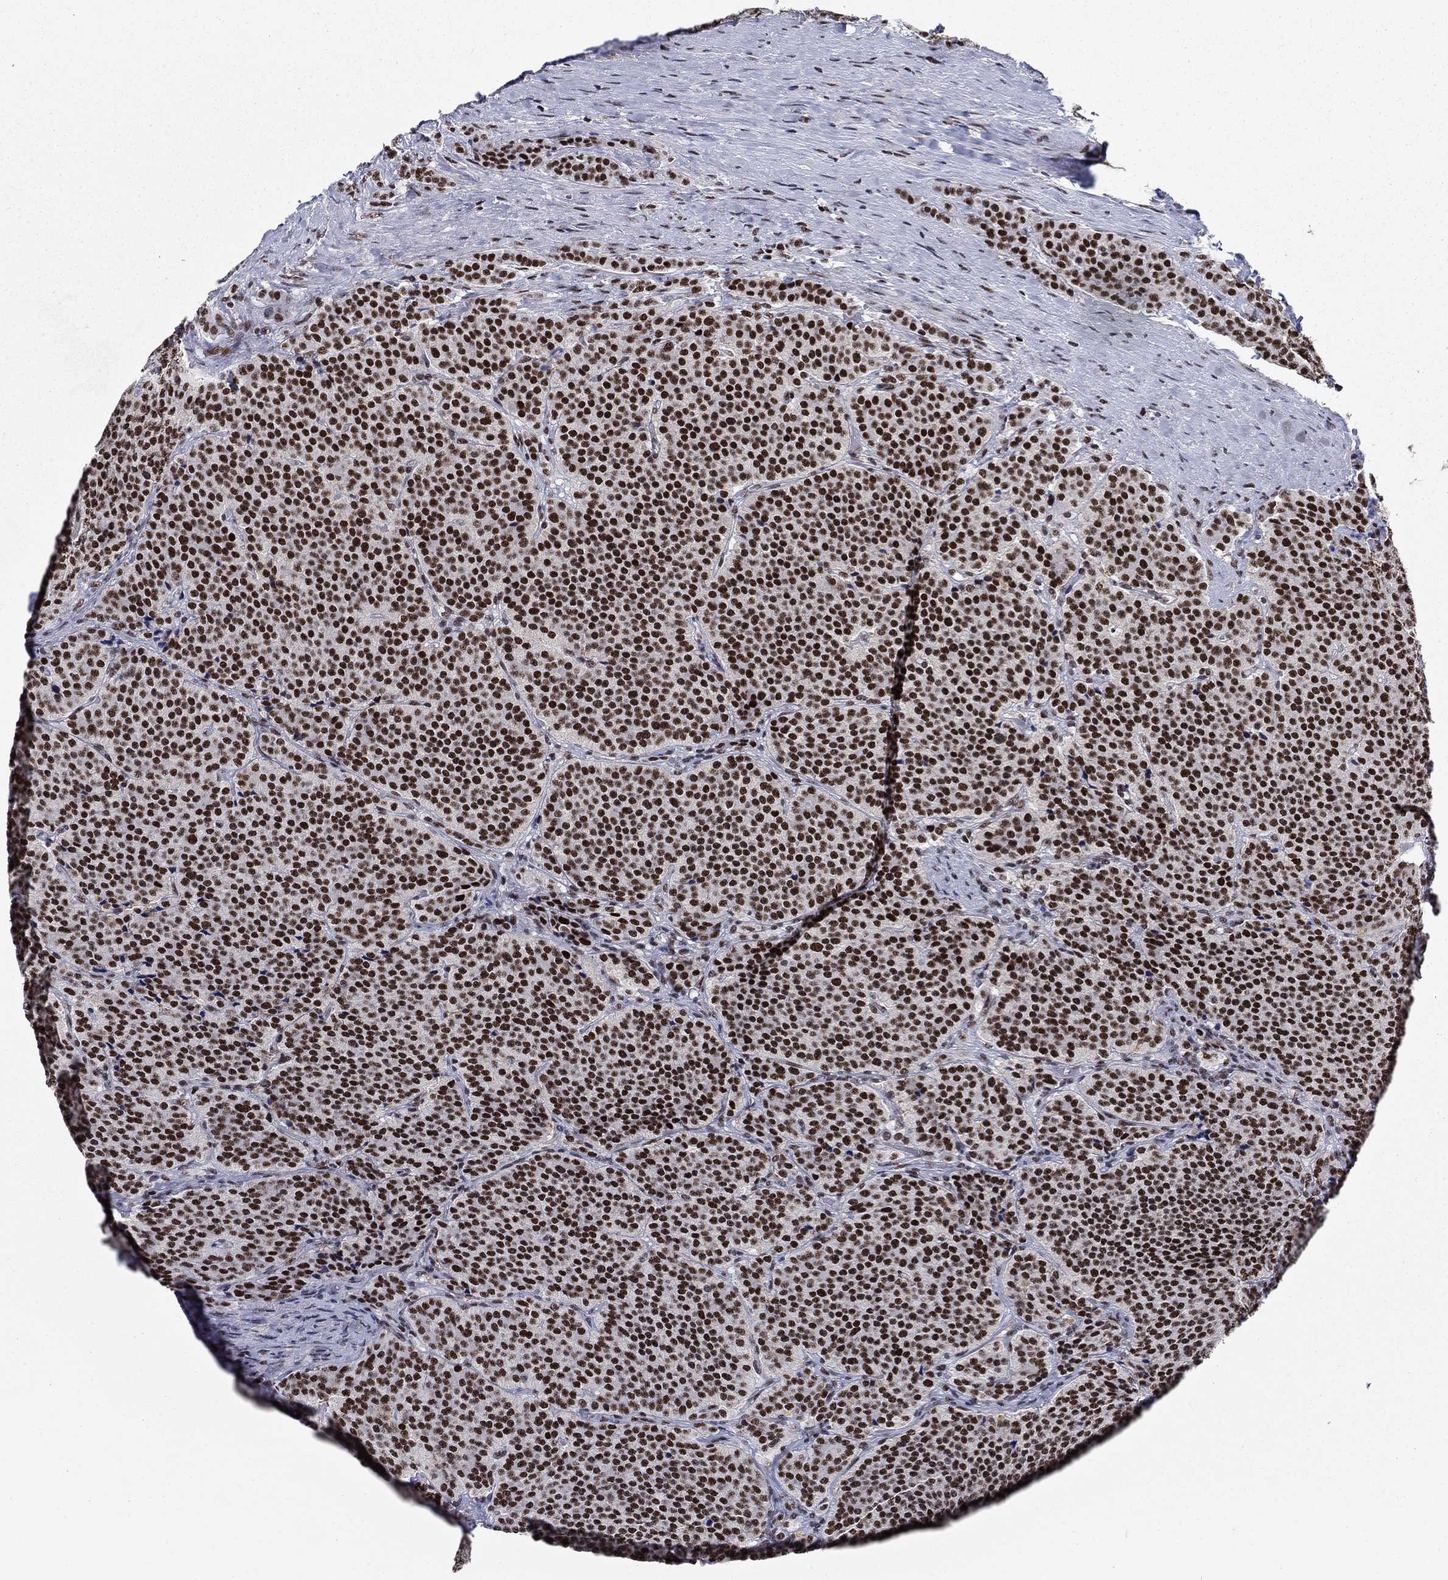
{"staining": {"intensity": "strong", "quantity": ">75%", "location": "nuclear"}, "tissue": "carcinoid", "cell_type": "Tumor cells", "image_type": "cancer", "snomed": [{"axis": "morphology", "description": "Carcinoid, malignant, NOS"}, {"axis": "topography", "description": "Small intestine"}], "caption": "Immunohistochemistry photomicrograph of neoplastic tissue: carcinoid stained using immunohistochemistry (IHC) reveals high levels of strong protein expression localized specifically in the nuclear of tumor cells, appearing as a nuclear brown color.", "gene": "RPRD1B", "patient": {"sex": "female", "age": 58}}